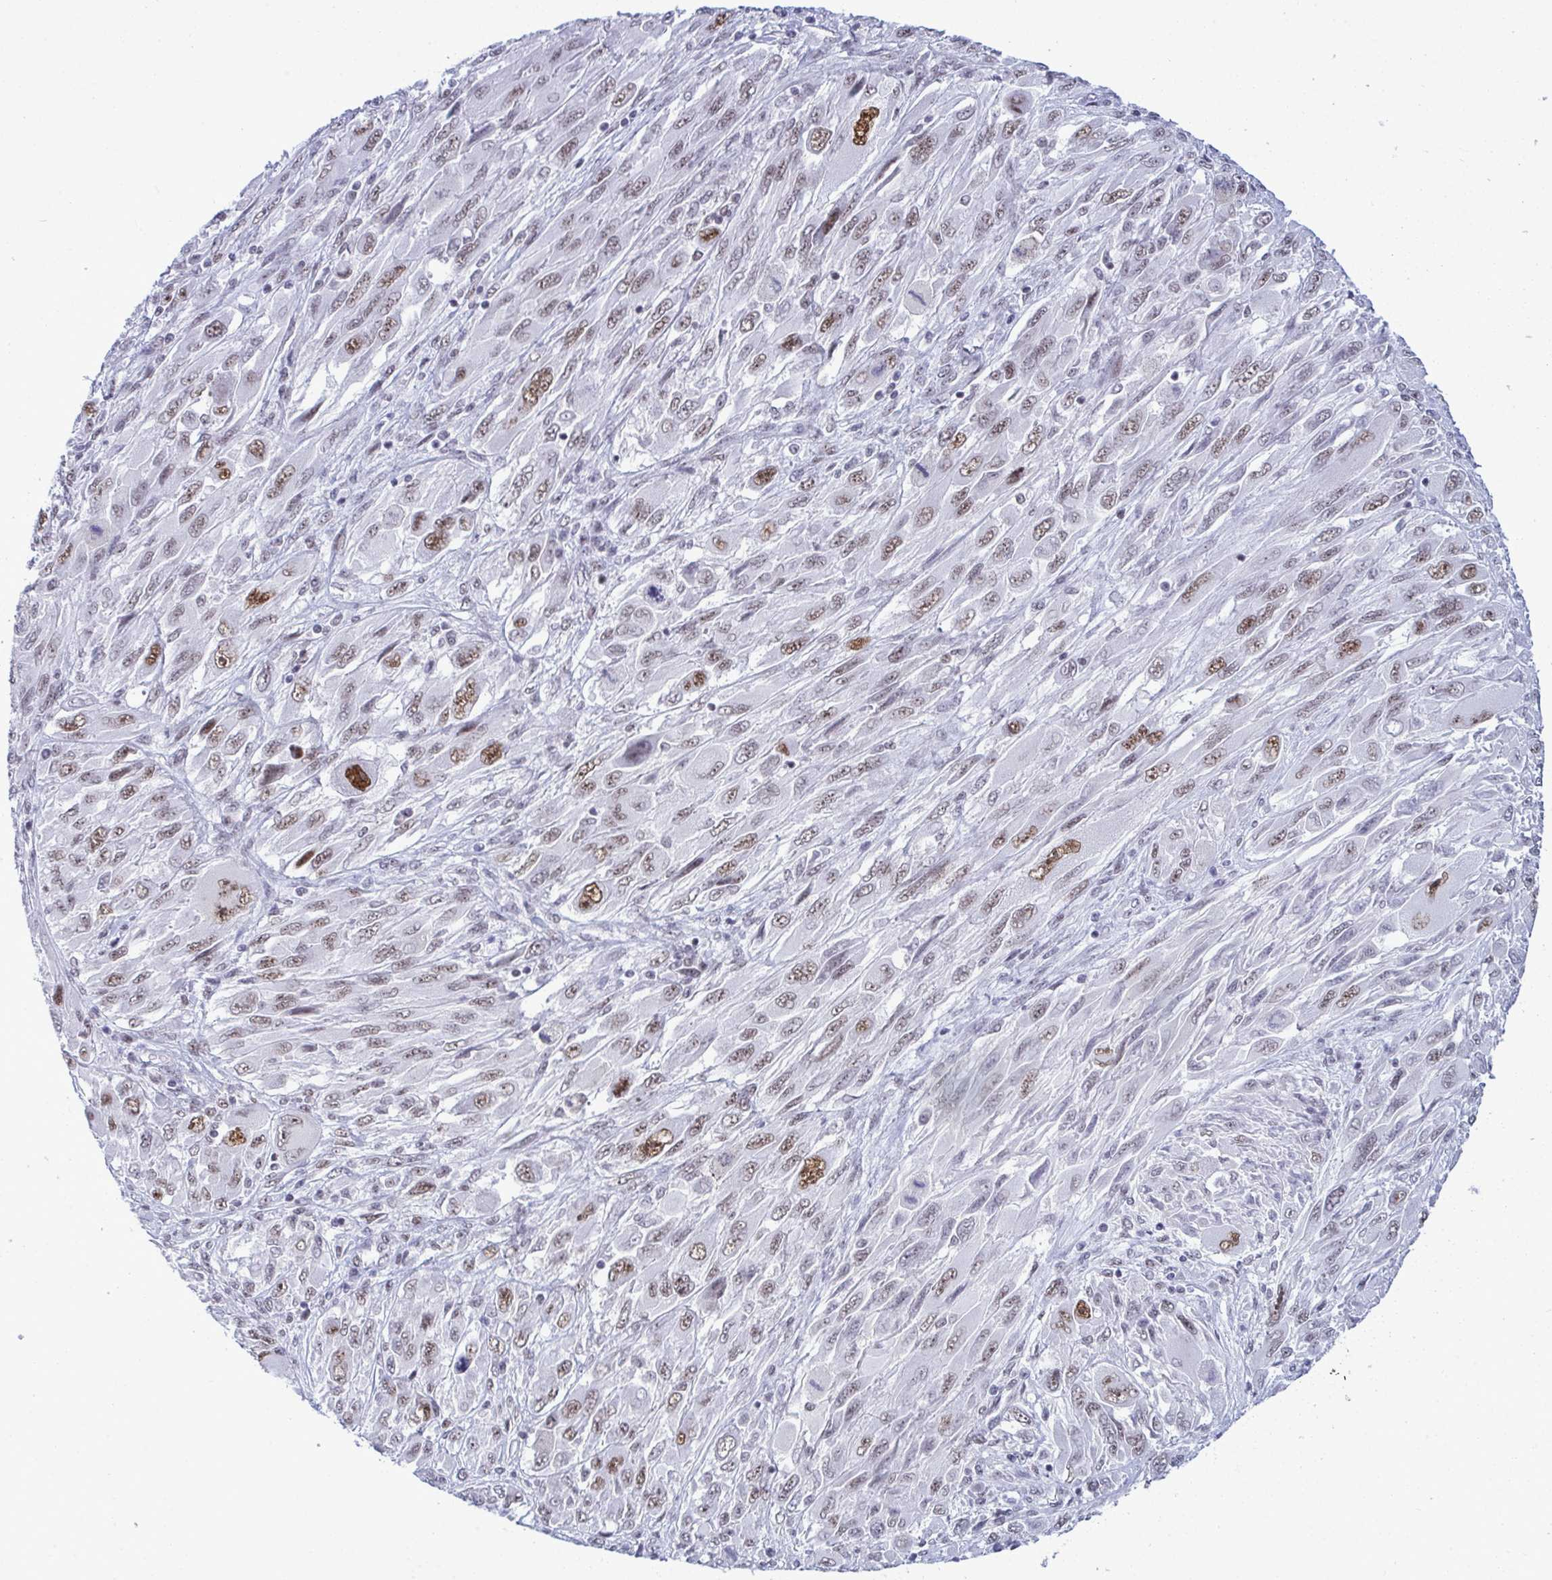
{"staining": {"intensity": "weak", "quantity": ">75%", "location": "nuclear"}, "tissue": "melanoma", "cell_type": "Tumor cells", "image_type": "cancer", "snomed": [{"axis": "morphology", "description": "Malignant melanoma, NOS"}, {"axis": "topography", "description": "Skin"}], "caption": "Tumor cells show low levels of weak nuclear positivity in about >75% of cells in human malignant melanoma. (DAB (3,3'-diaminobenzidine) = brown stain, brightfield microscopy at high magnification).", "gene": "PPP1R10", "patient": {"sex": "female", "age": 91}}